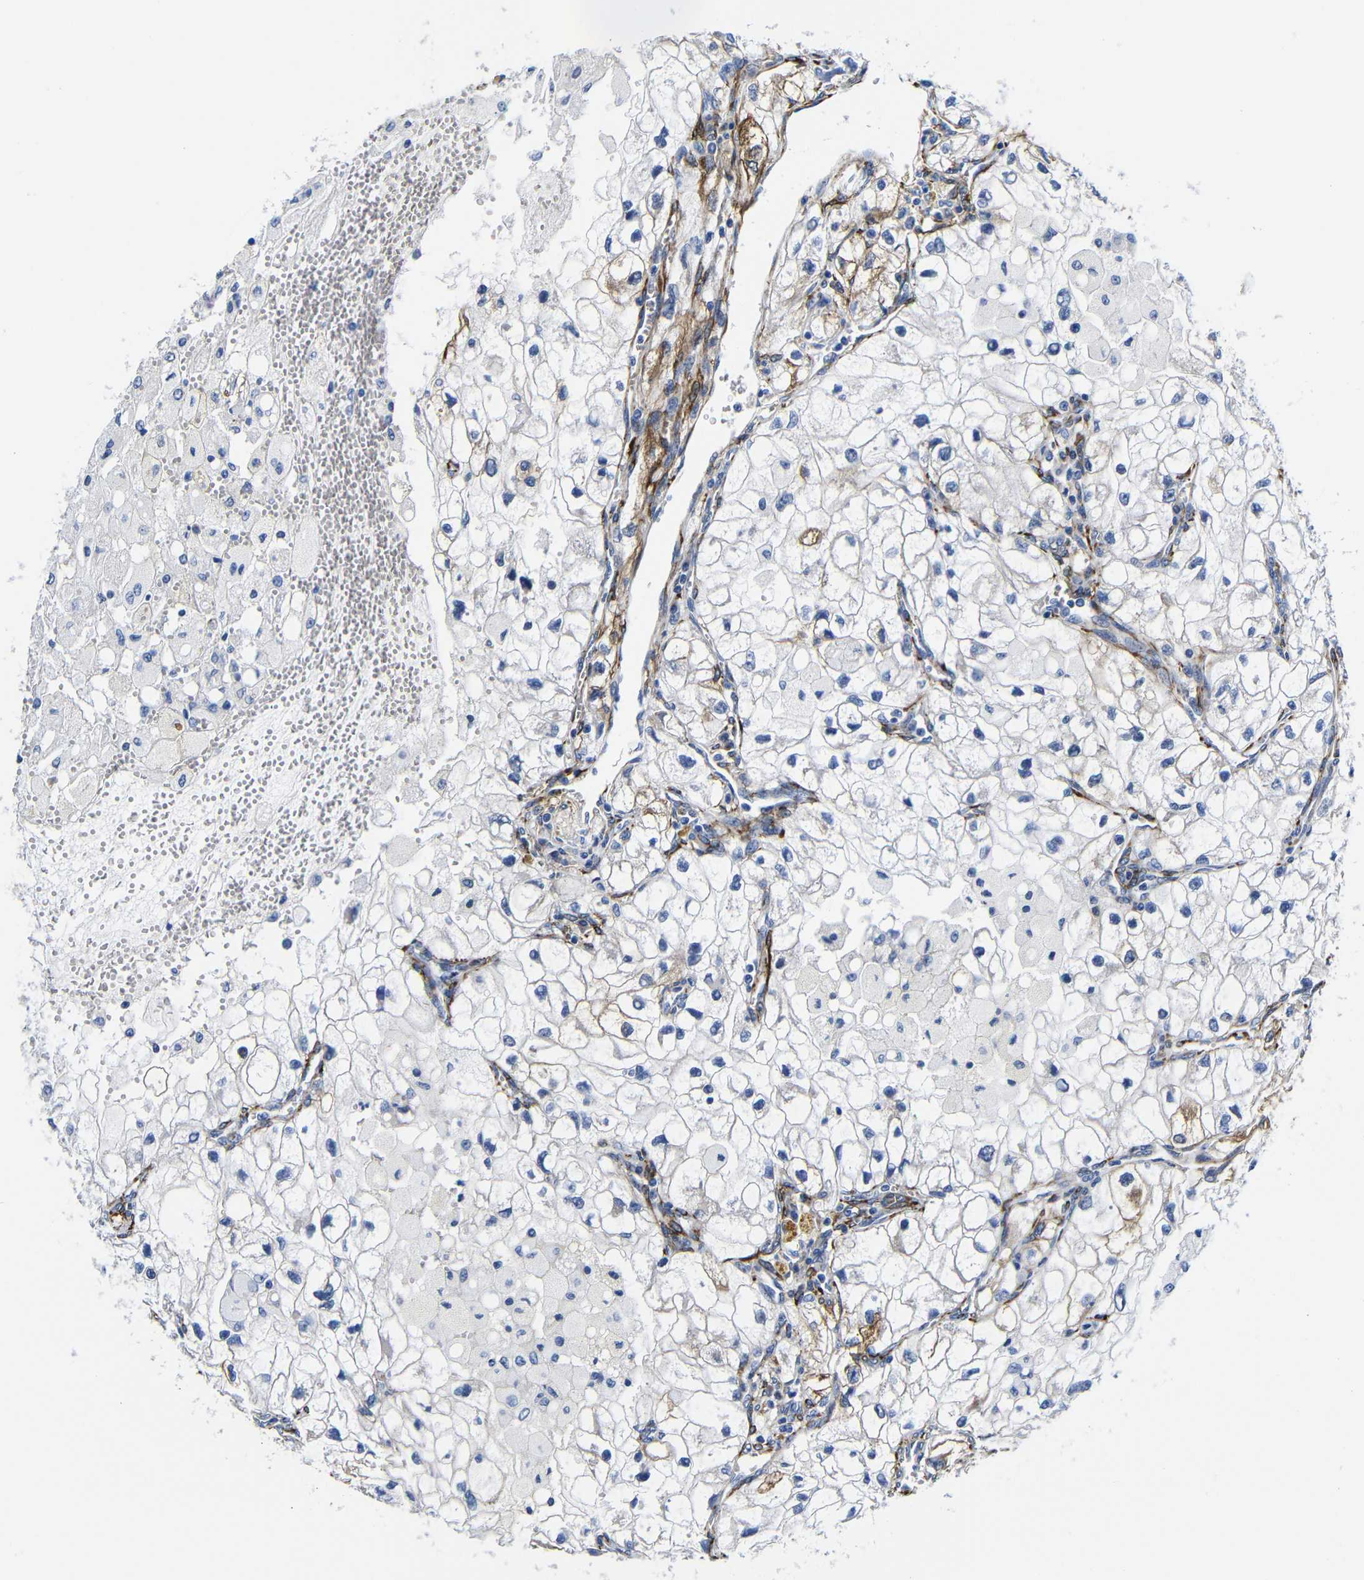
{"staining": {"intensity": "moderate", "quantity": "<25%", "location": "cytoplasmic/membranous"}, "tissue": "renal cancer", "cell_type": "Tumor cells", "image_type": "cancer", "snomed": [{"axis": "morphology", "description": "Adenocarcinoma, NOS"}, {"axis": "topography", "description": "Kidney"}], "caption": "Protein staining of renal cancer tissue exhibits moderate cytoplasmic/membranous staining in approximately <25% of tumor cells.", "gene": "LRIG1", "patient": {"sex": "female", "age": 70}}